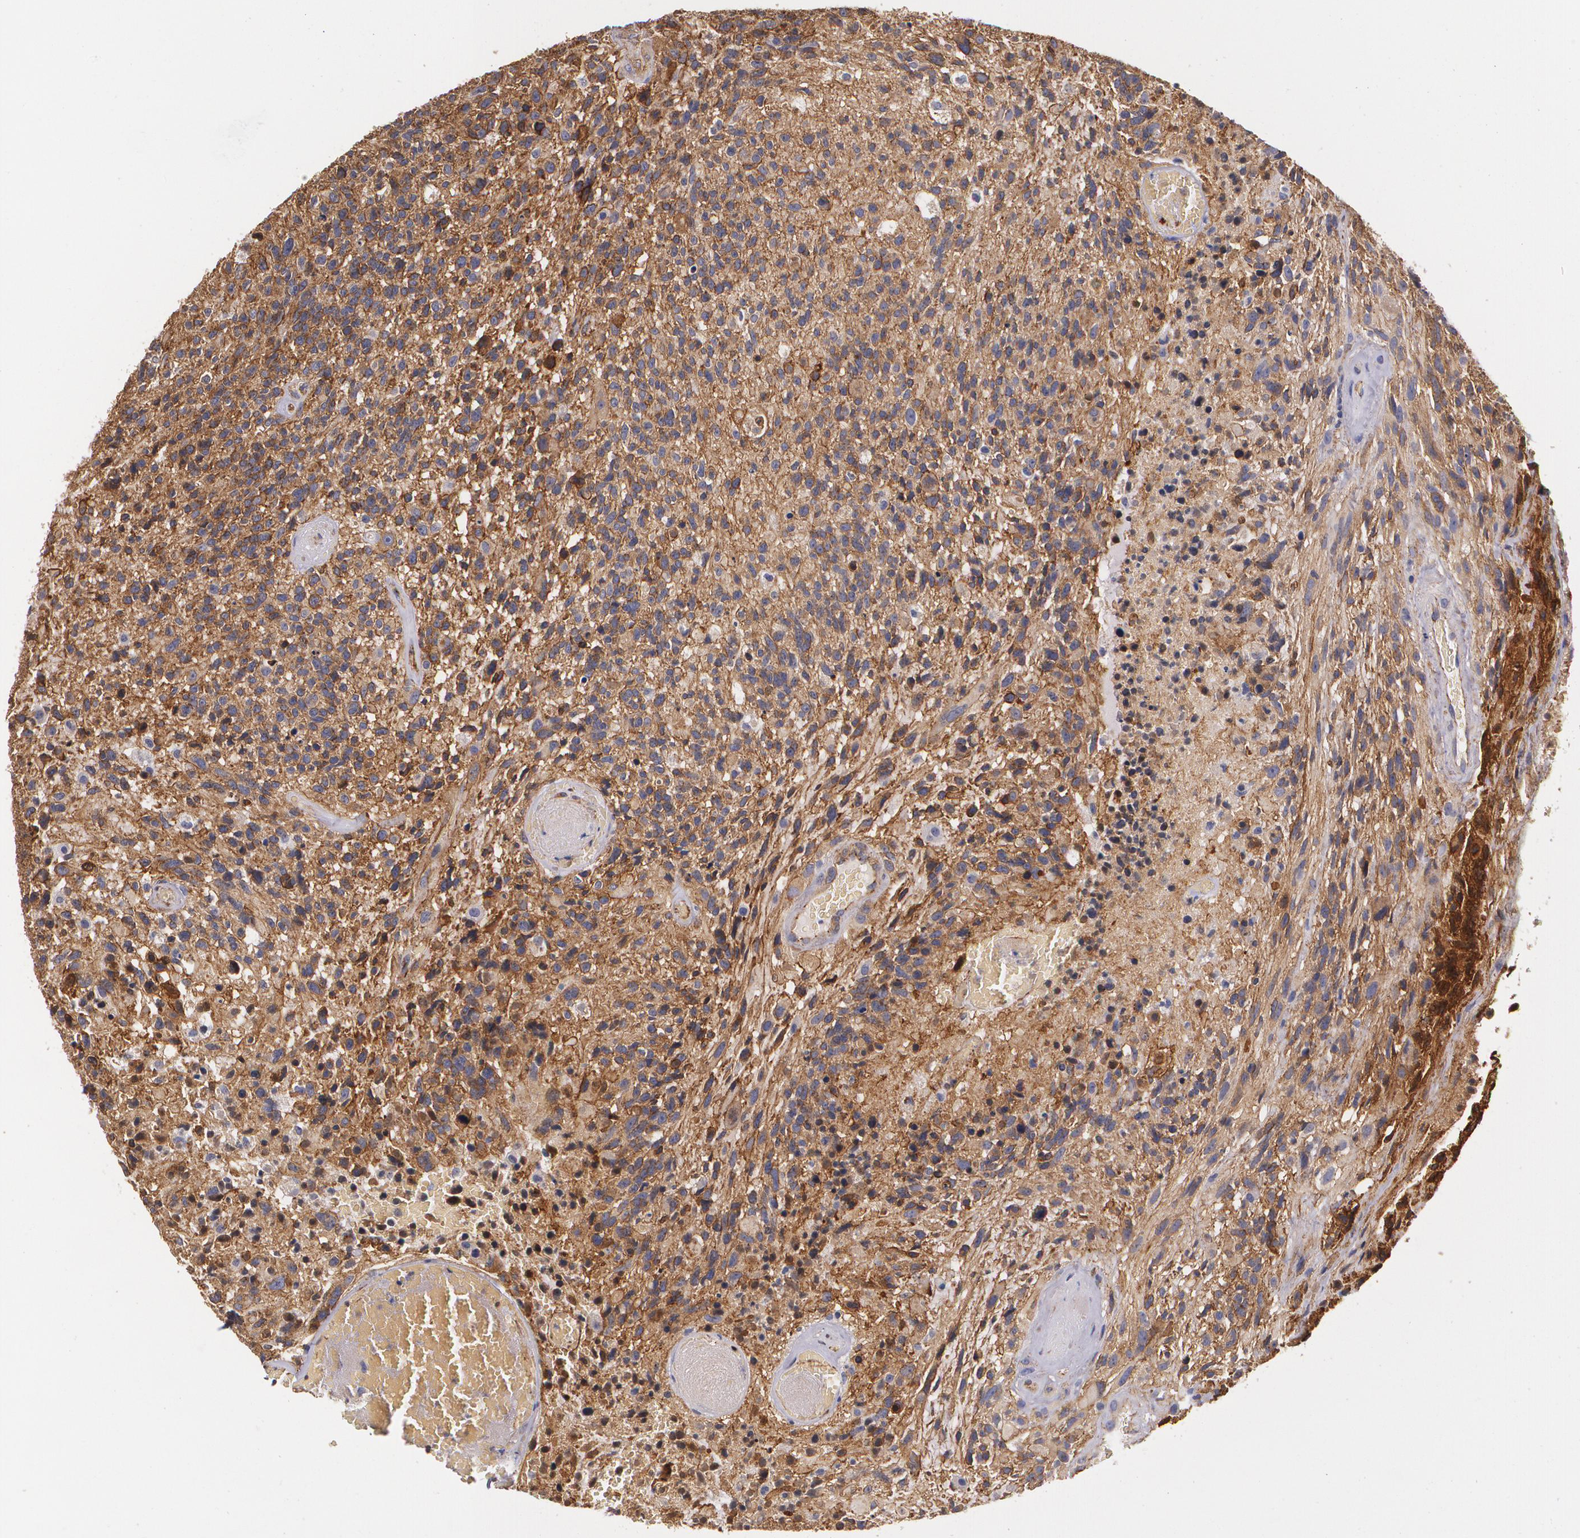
{"staining": {"intensity": "strong", "quantity": ">75%", "location": "cytoplasmic/membranous"}, "tissue": "glioma", "cell_type": "Tumor cells", "image_type": "cancer", "snomed": [{"axis": "morphology", "description": "Glioma, malignant, High grade"}, {"axis": "topography", "description": "Brain"}], "caption": "Immunohistochemistry (IHC) (DAB (3,3'-diaminobenzidine)) staining of human malignant high-grade glioma exhibits strong cytoplasmic/membranous protein expression in approximately >75% of tumor cells. (Brightfield microscopy of DAB IHC at high magnification).", "gene": "TJP1", "patient": {"sex": "male", "age": 72}}